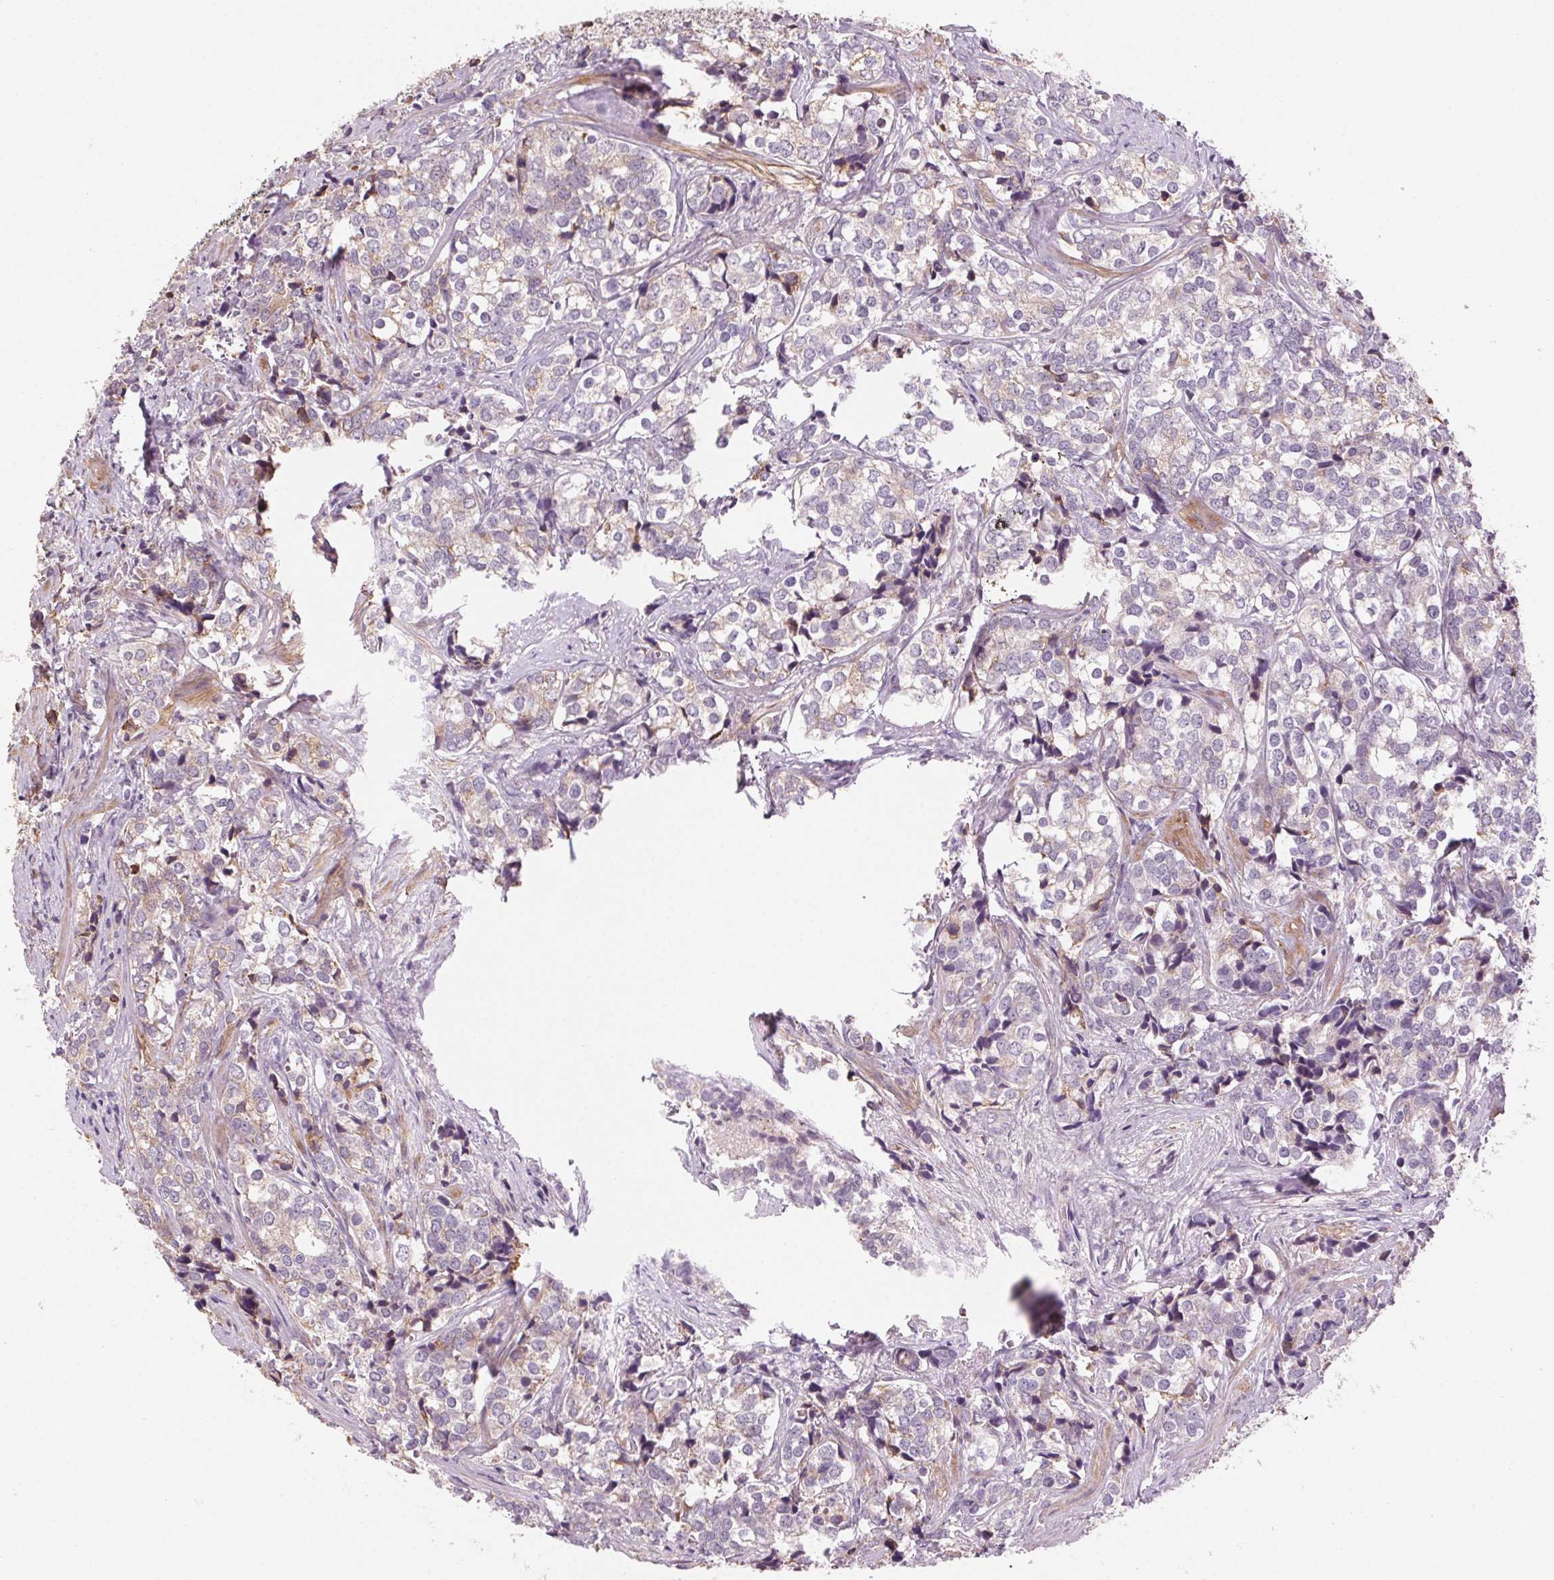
{"staining": {"intensity": "weak", "quantity": "<25%", "location": "cytoplasmic/membranous"}, "tissue": "prostate cancer", "cell_type": "Tumor cells", "image_type": "cancer", "snomed": [{"axis": "morphology", "description": "Adenocarcinoma, NOS"}, {"axis": "topography", "description": "Prostate and seminal vesicle, NOS"}], "caption": "IHC image of prostate adenocarcinoma stained for a protein (brown), which reveals no staining in tumor cells.", "gene": "HHLA2", "patient": {"sex": "male", "age": 63}}